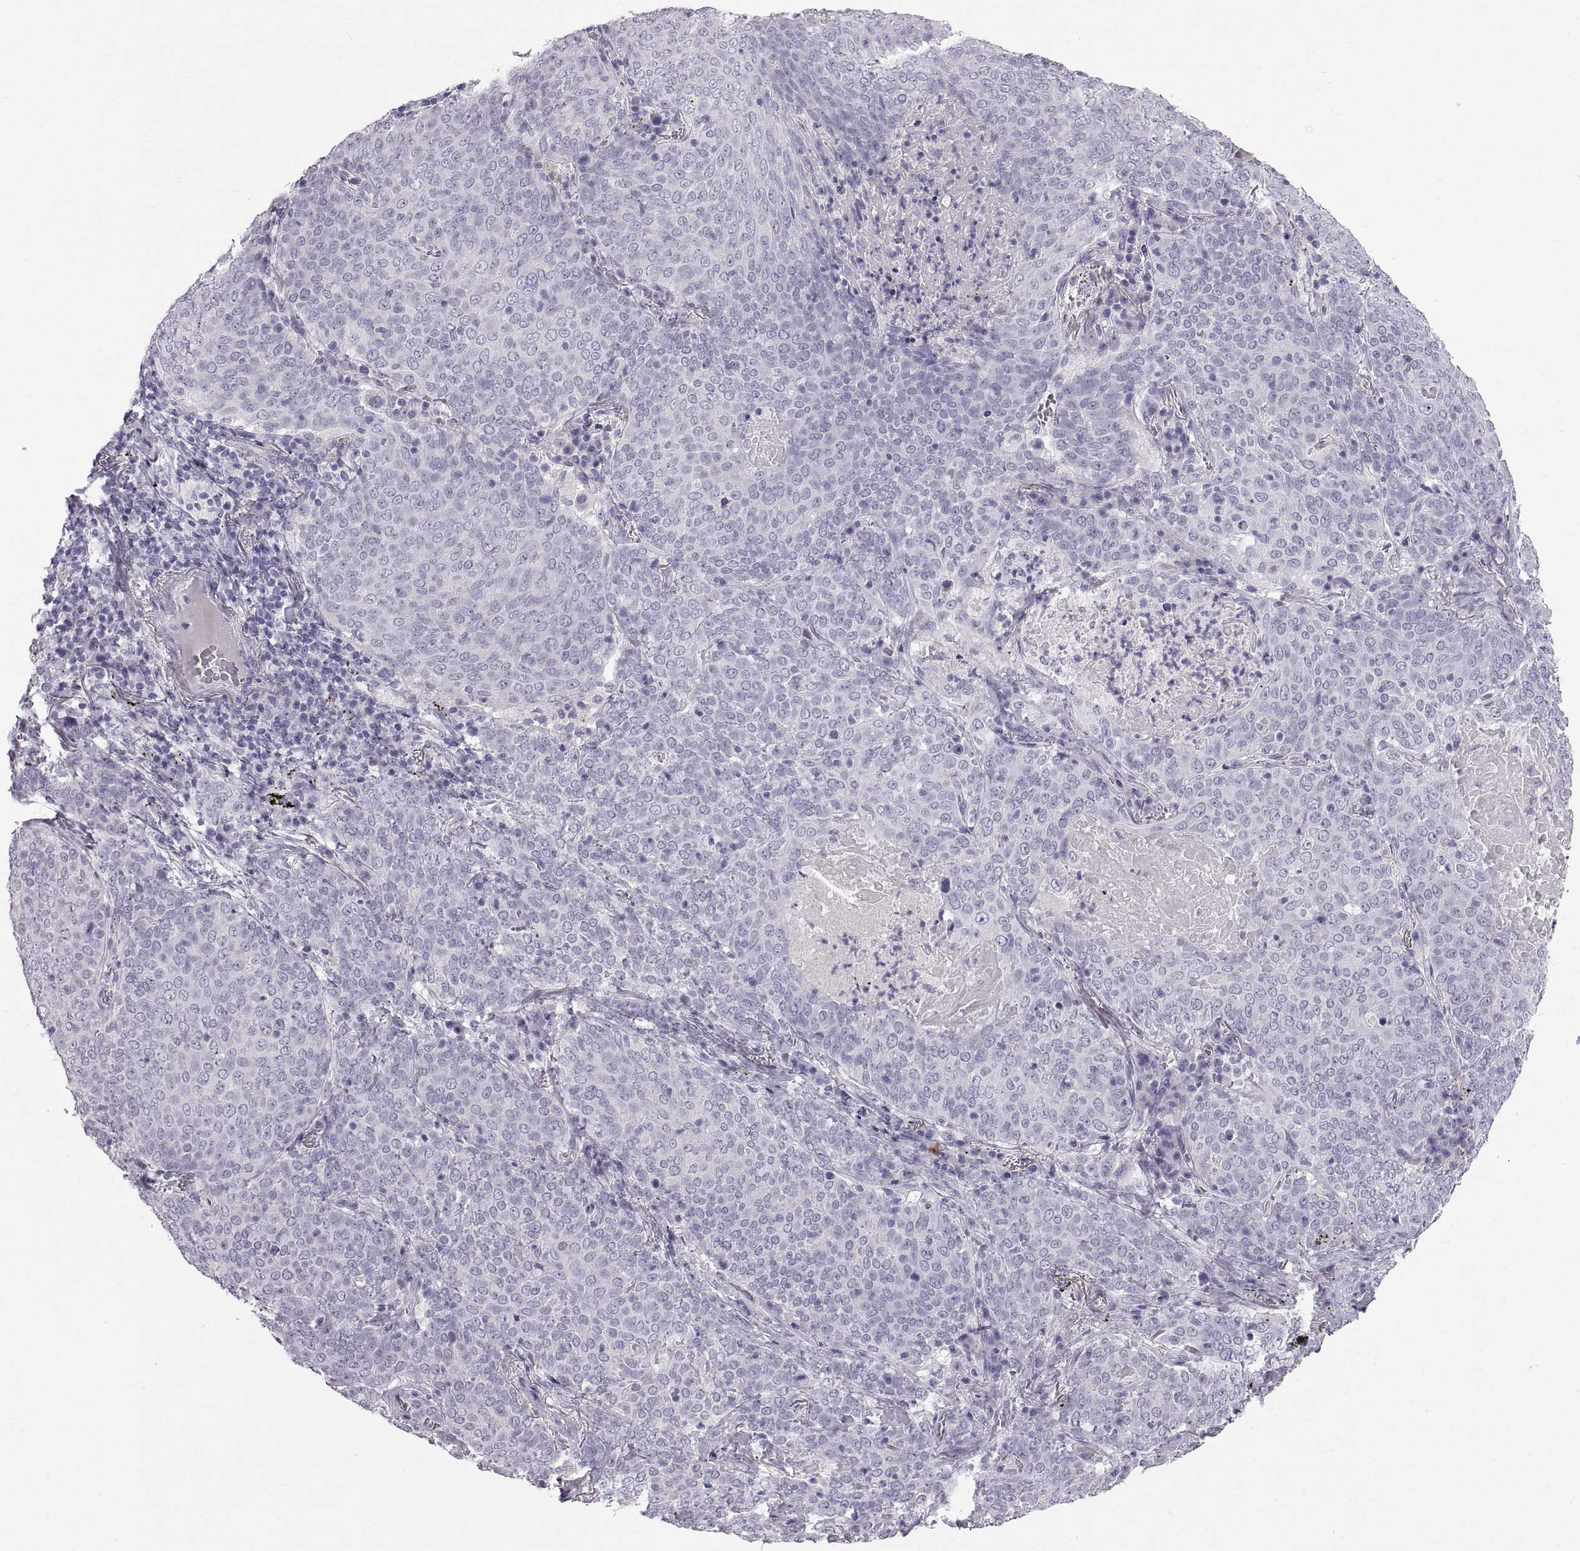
{"staining": {"intensity": "negative", "quantity": "none", "location": "none"}, "tissue": "lung cancer", "cell_type": "Tumor cells", "image_type": "cancer", "snomed": [{"axis": "morphology", "description": "Squamous cell carcinoma, NOS"}, {"axis": "topography", "description": "Lung"}], "caption": "IHC micrograph of lung cancer (squamous cell carcinoma) stained for a protein (brown), which reveals no expression in tumor cells. (DAB (3,3'-diaminobenzidine) immunohistochemistry visualized using brightfield microscopy, high magnification).", "gene": "WFDC8", "patient": {"sex": "male", "age": 82}}